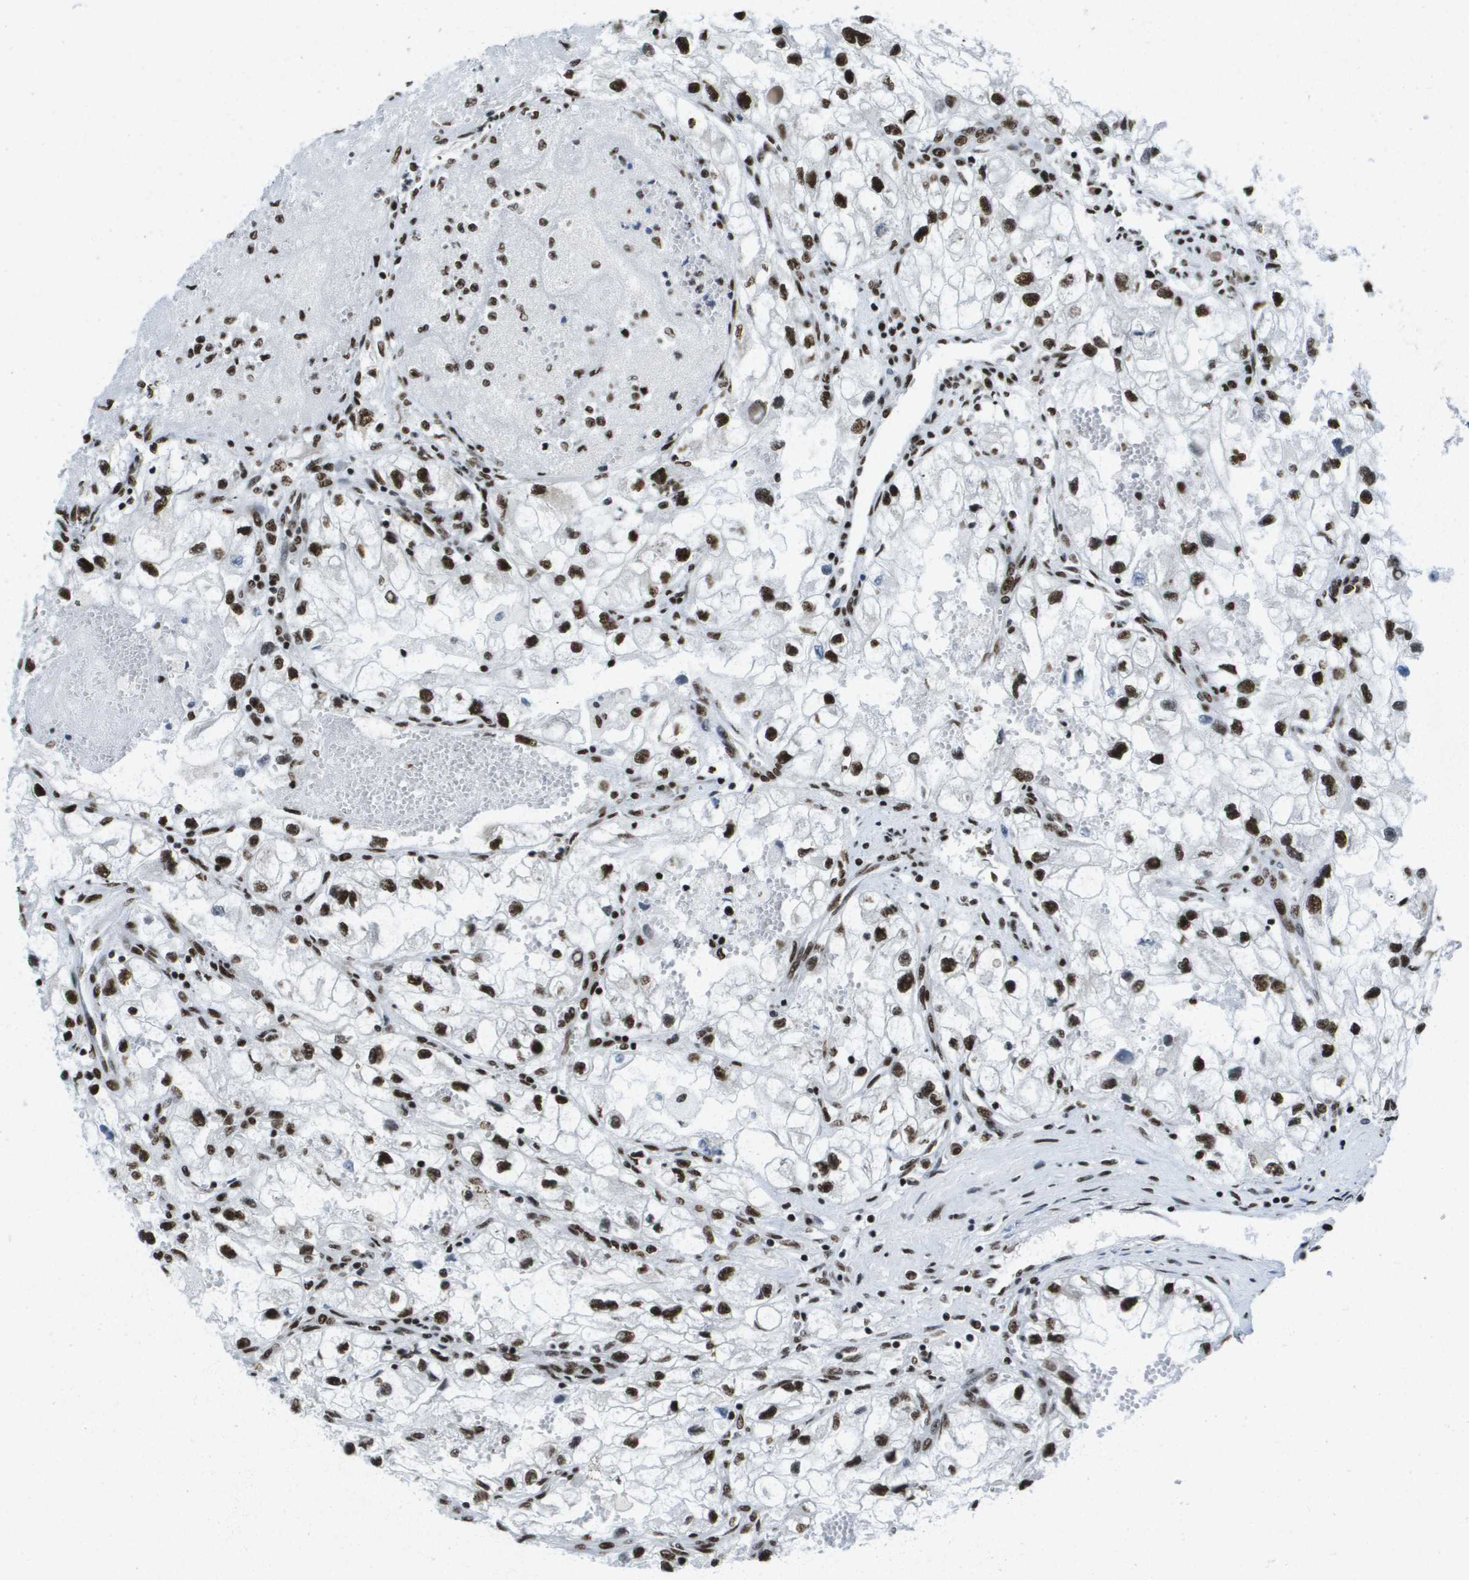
{"staining": {"intensity": "strong", "quantity": ">75%", "location": "nuclear"}, "tissue": "renal cancer", "cell_type": "Tumor cells", "image_type": "cancer", "snomed": [{"axis": "morphology", "description": "Adenocarcinoma, NOS"}, {"axis": "topography", "description": "Kidney"}], "caption": "Protein staining of renal cancer (adenocarcinoma) tissue displays strong nuclear positivity in about >75% of tumor cells.", "gene": "NSRP1", "patient": {"sex": "female", "age": 70}}